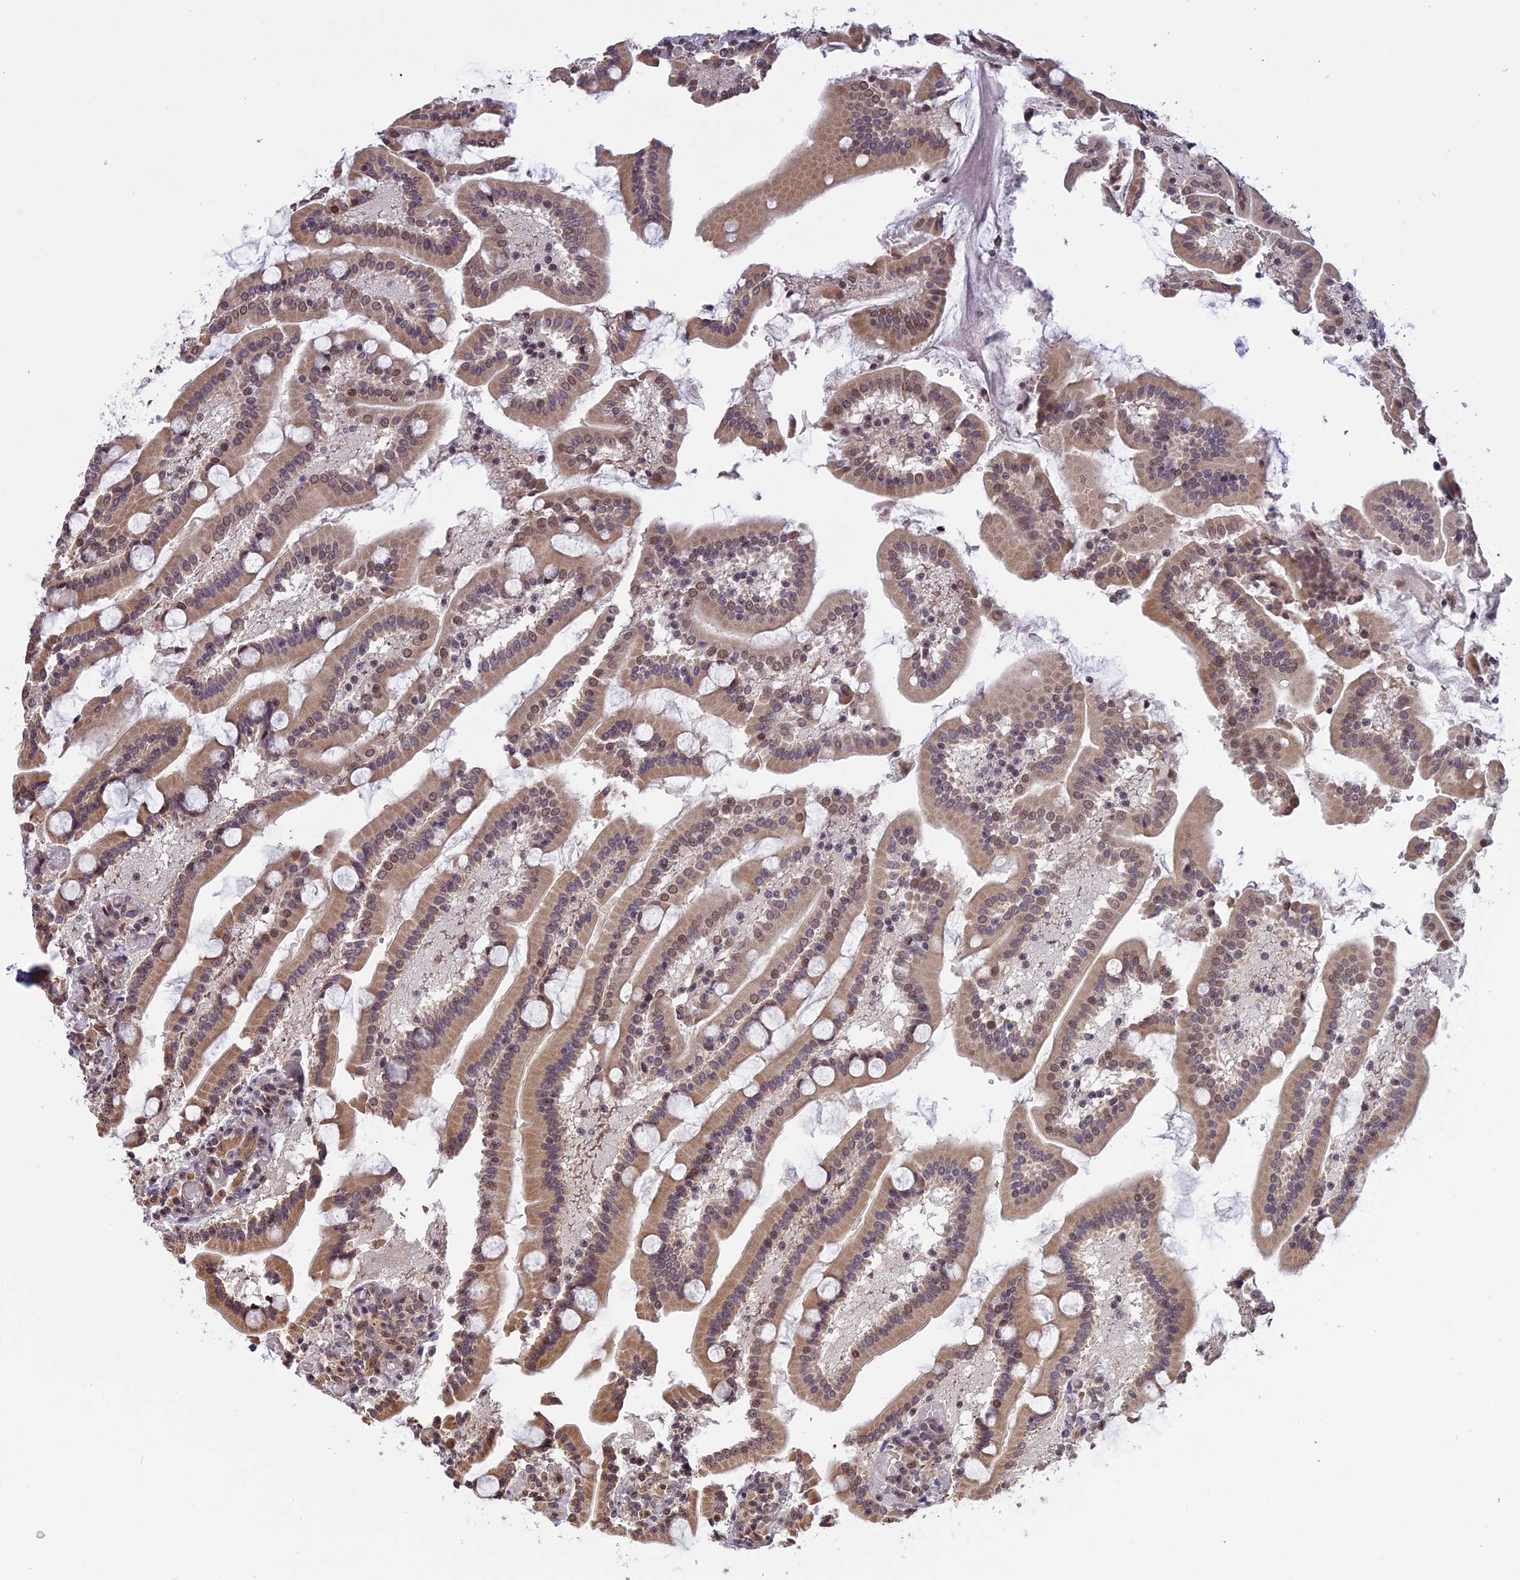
{"staining": {"intensity": "weak", "quantity": ">75%", "location": "cytoplasmic/membranous"}, "tissue": "duodenum", "cell_type": "Glandular cells", "image_type": "normal", "snomed": [{"axis": "morphology", "description": "Normal tissue, NOS"}, {"axis": "topography", "description": "Duodenum"}], "caption": "High-magnification brightfield microscopy of benign duodenum stained with DAB (brown) and counterstained with hematoxylin (blue). glandular cells exhibit weak cytoplasmic/membranous positivity is seen in about>75% of cells.", "gene": "MGA", "patient": {"sex": "male", "age": 55}}